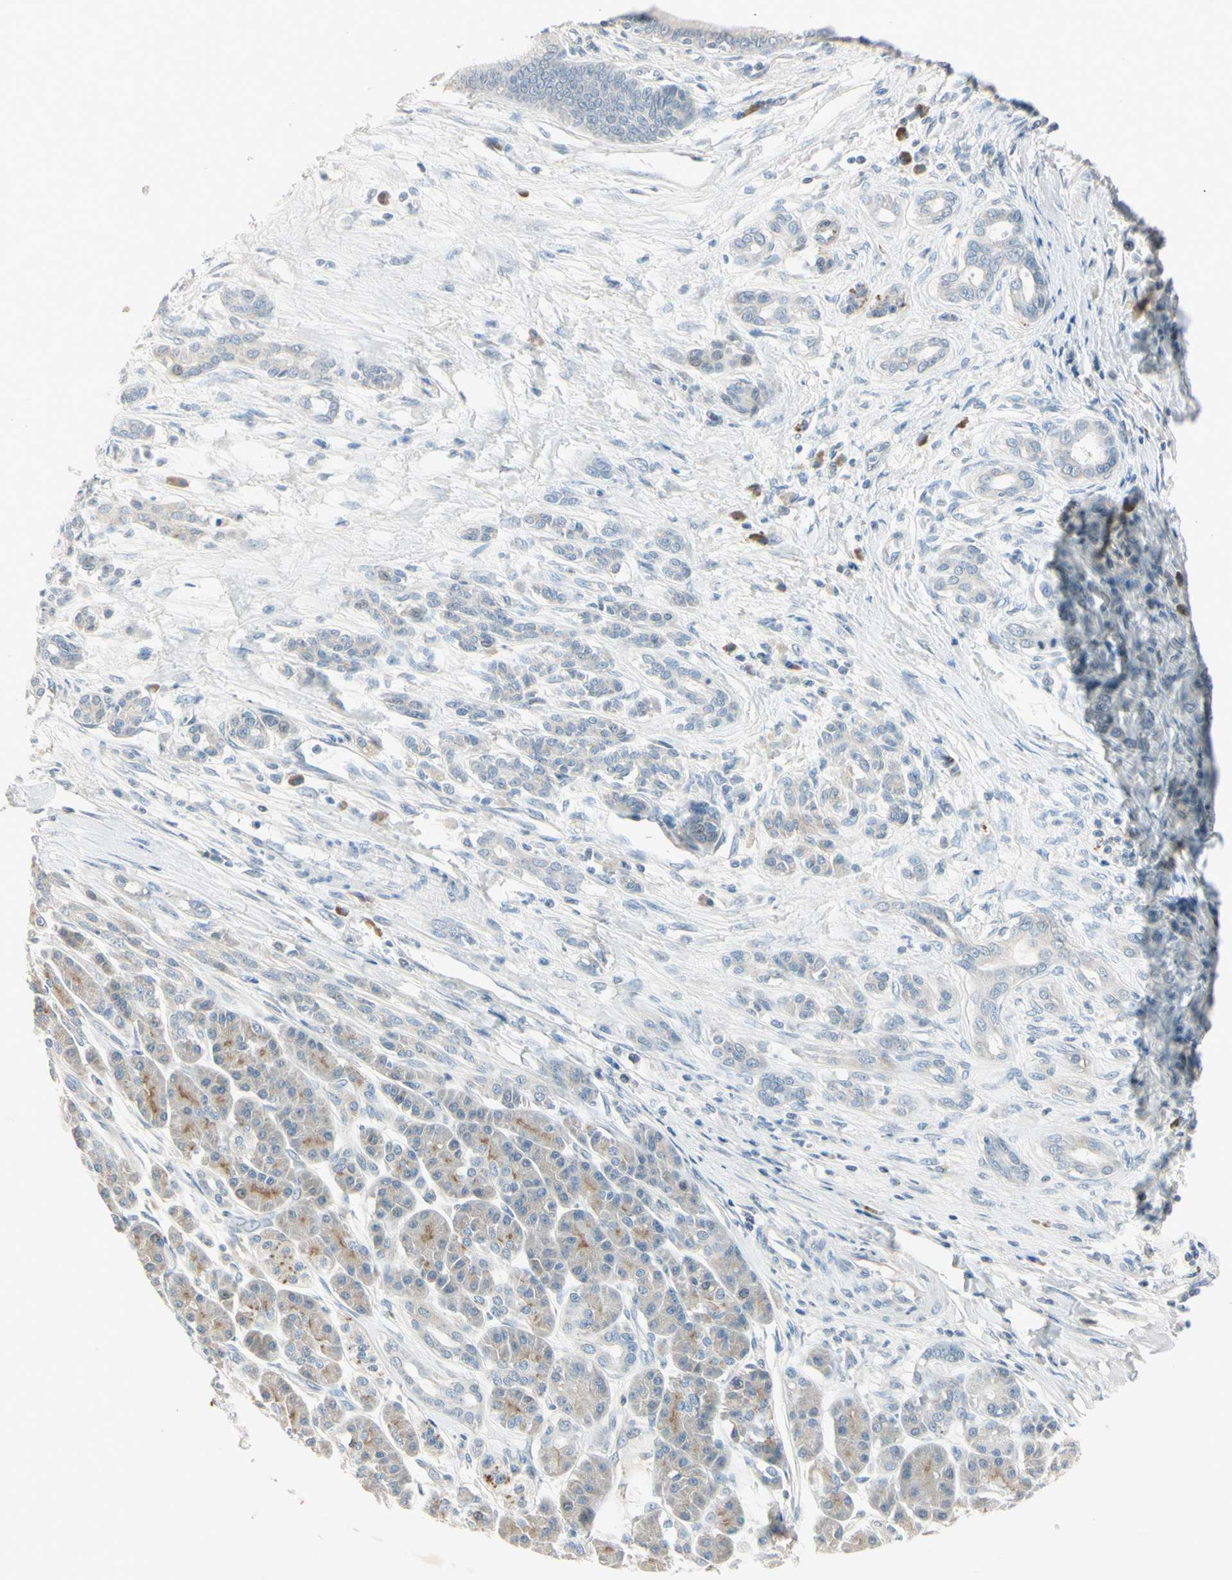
{"staining": {"intensity": "negative", "quantity": "none", "location": "none"}, "tissue": "pancreatic cancer", "cell_type": "Tumor cells", "image_type": "cancer", "snomed": [{"axis": "morphology", "description": "Adenocarcinoma, NOS"}, {"axis": "topography", "description": "Pancreas"}], "caption": "High power microscopy photomicrograph of an IHC histopathology image of adenocarcinoma (pancreatic), revealing no significant staining in tumor cells.", "gene": "AATK", "patient": {"sex": "male", "age": 59}}